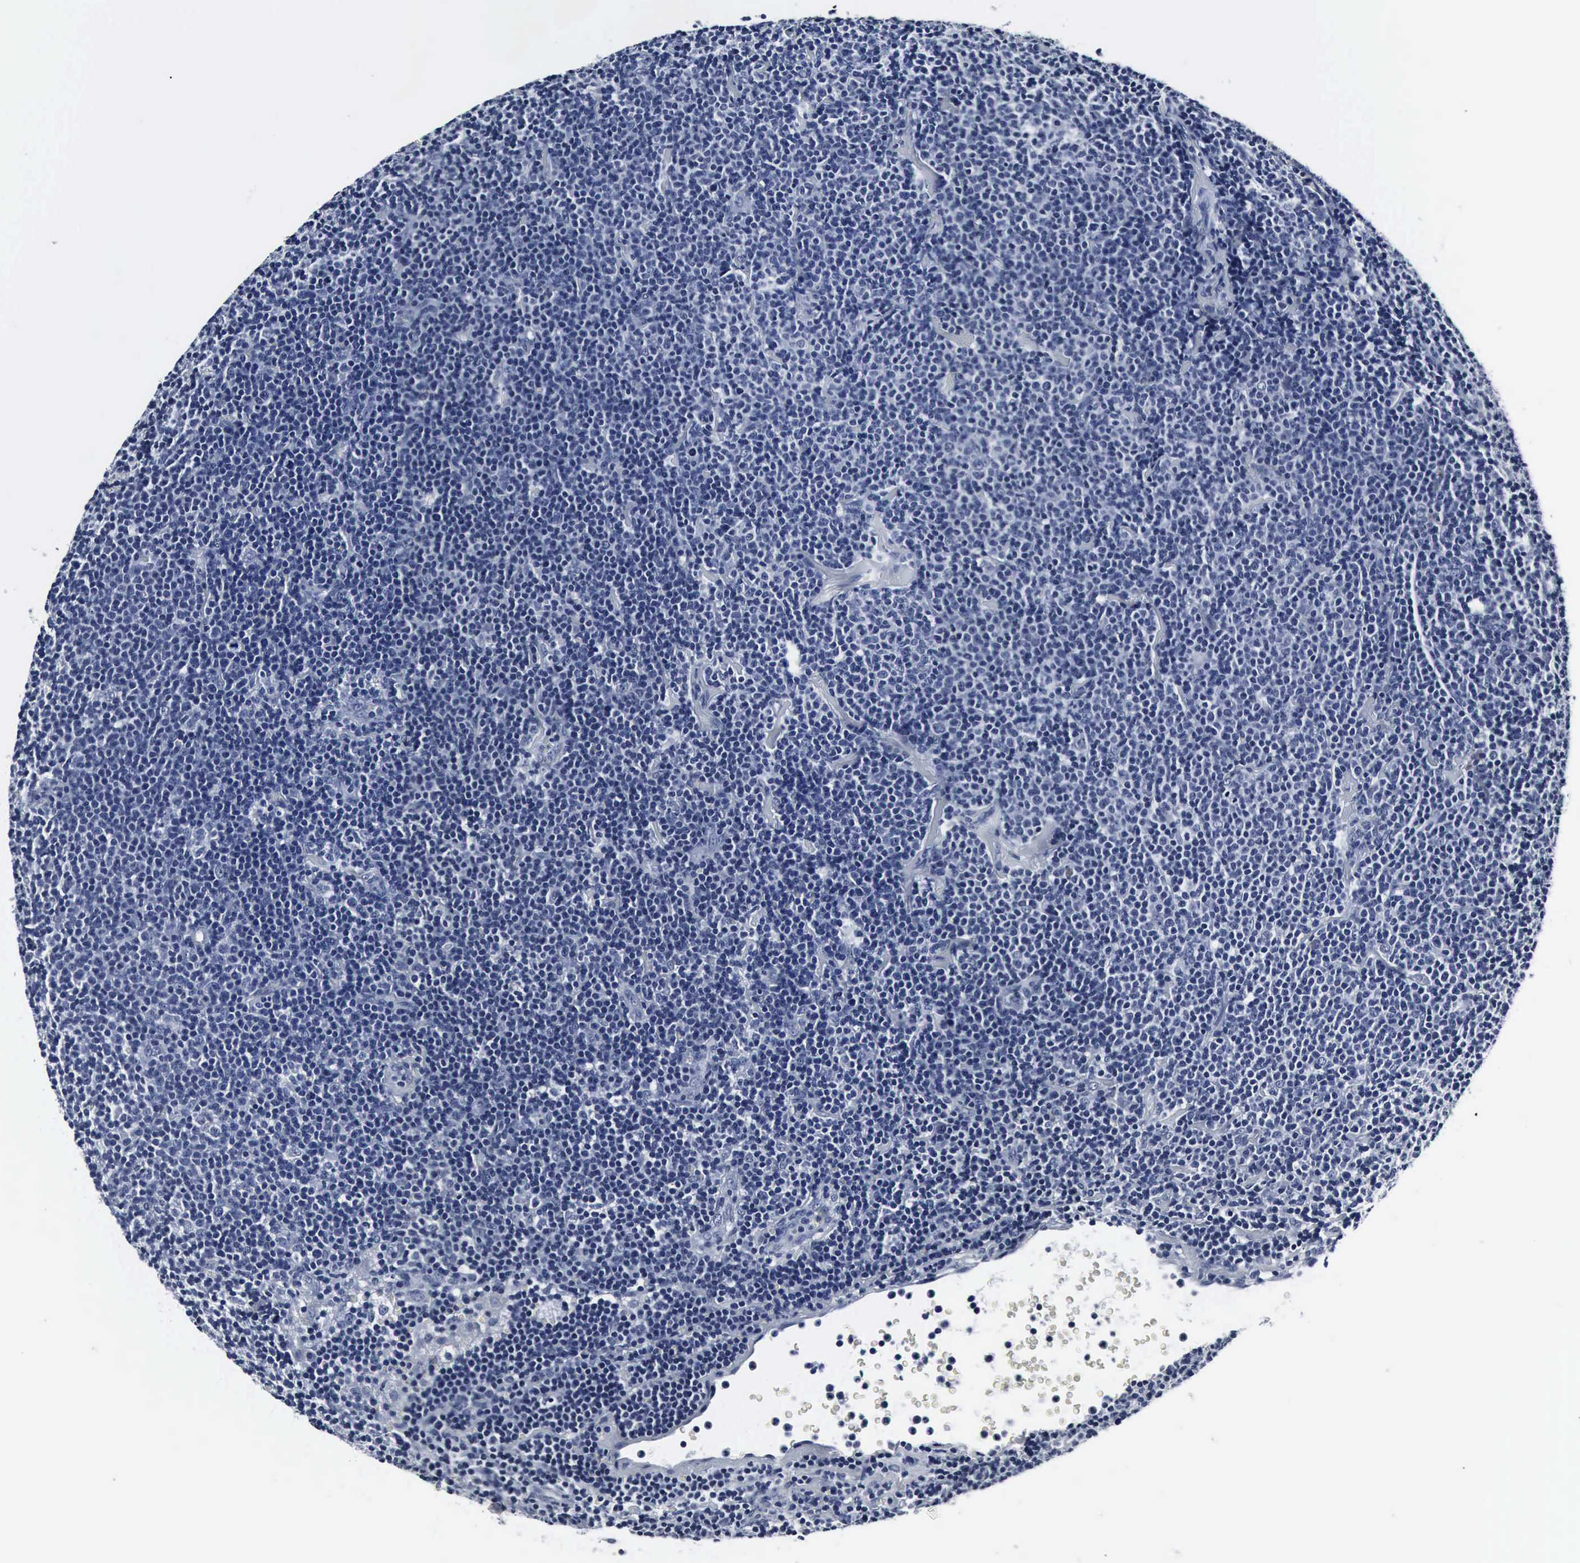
{"staining": {"intensity": "negative", "quantity": "none", "location": "none"}, "tissue": "lymphoma", "cell_type": "Tumor cells", "image_type": "cancer", "snomed": [{"axis": "morphology", "description": "Malignant lymphoma, non-Hodgkin's type, Low grade"}, {"axis": "topography", "description": "Lymph node"}], "caption": "The micrograph displays no staining of tumor cells in lymphoma.", "gene": "SNAP25", "patient": {"sex": "male", "age": 65}}